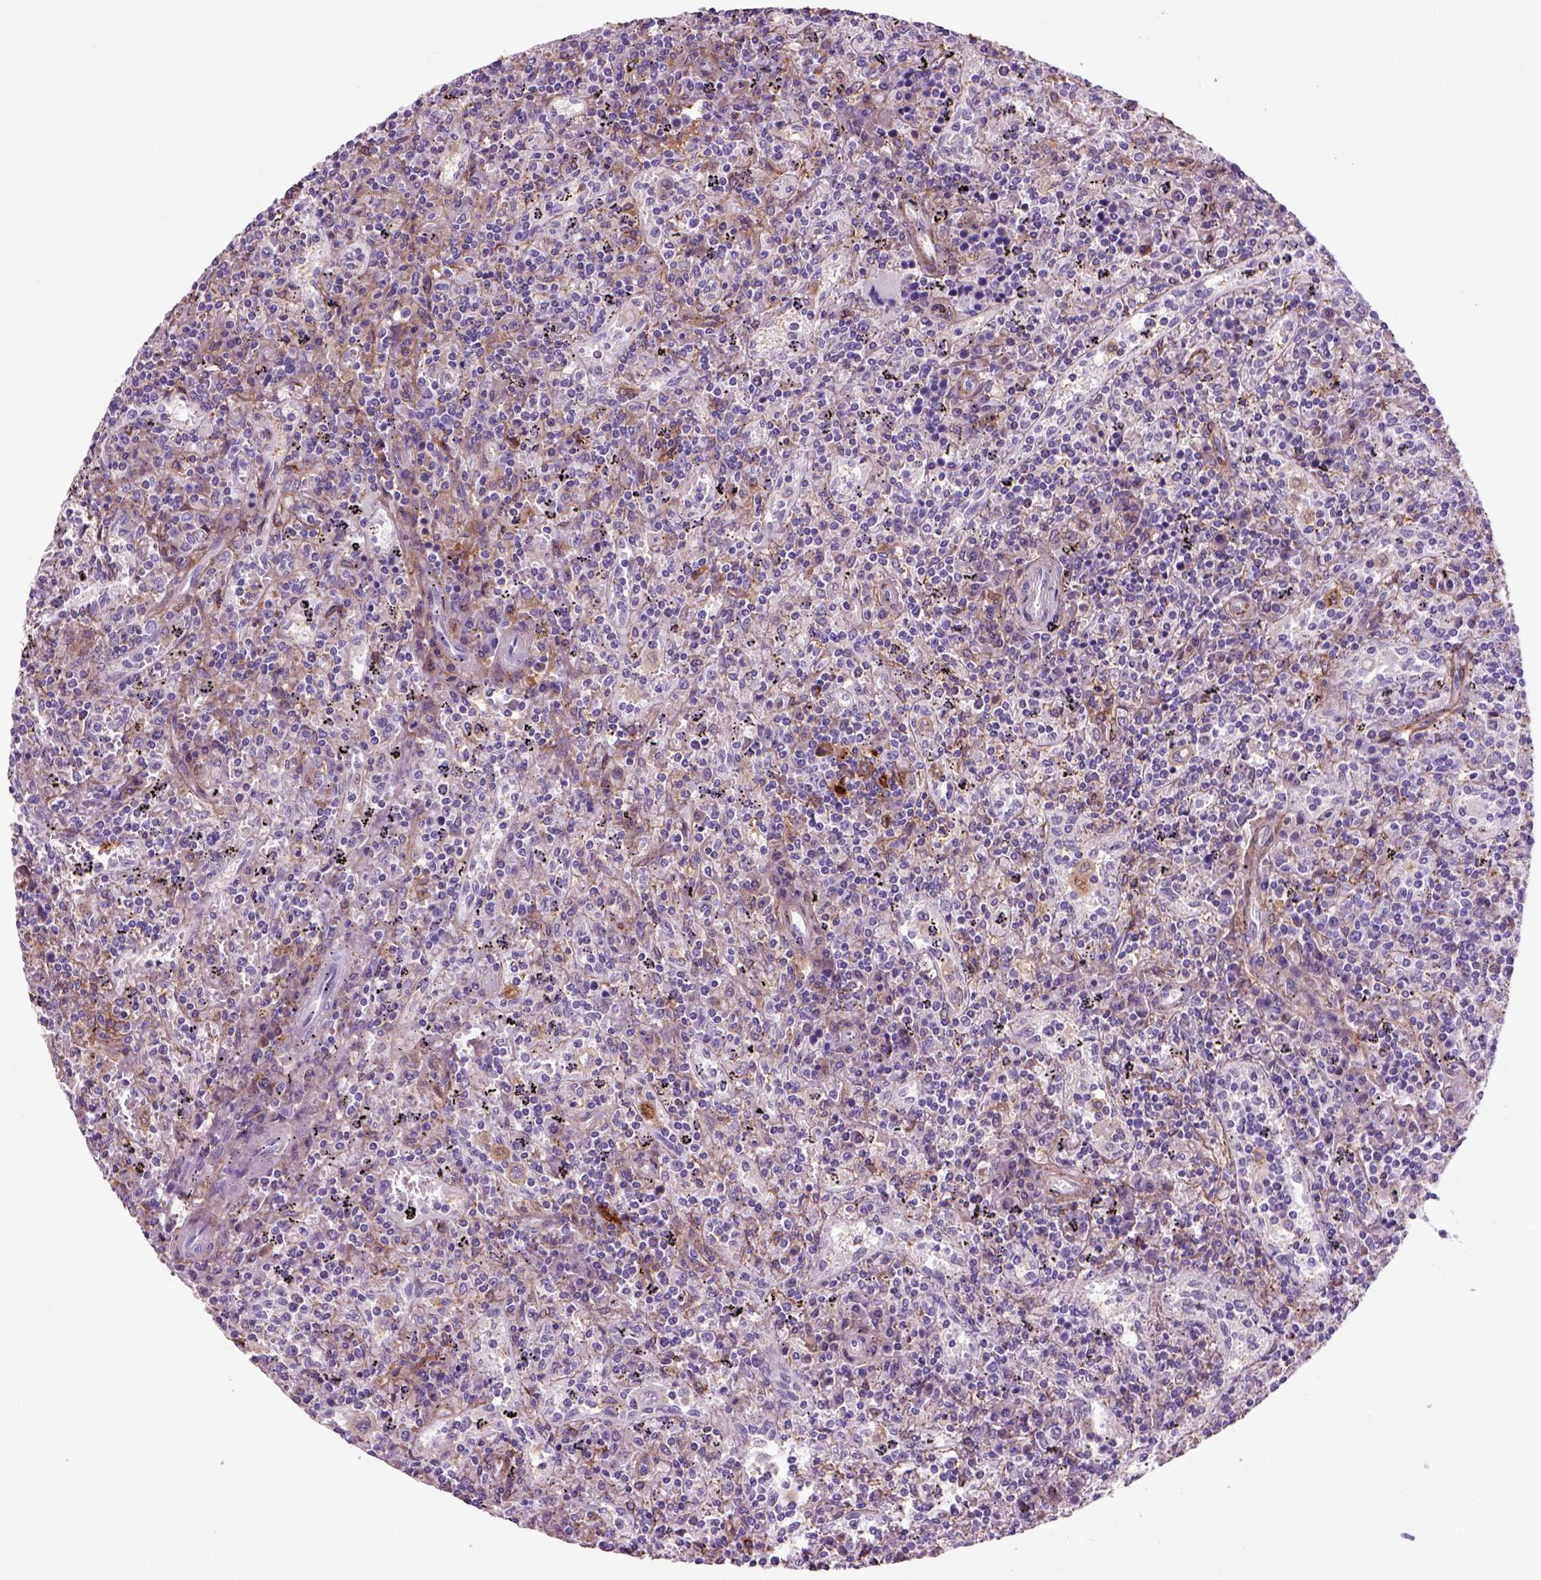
{"staining": {"intensity": "negative", "quantity": "none", "location": "none"}, "tissue": "lymphoma", "cell_type": "Tumor cells", "image_type": "cancer", "snomed": [{"axis": "morphology", "description": "Malignant lymphoma, non-Hodgkin's type, Low grade"}, {"axis": "topography", "description": "Spleen"}], "caption": "Tumor cells show no significant protein positivity in low-grade malignant lymphoma, non-Hodgkin's type.", "gene": "MARCKS", "patient": {"sex": "male", "age": 62}}